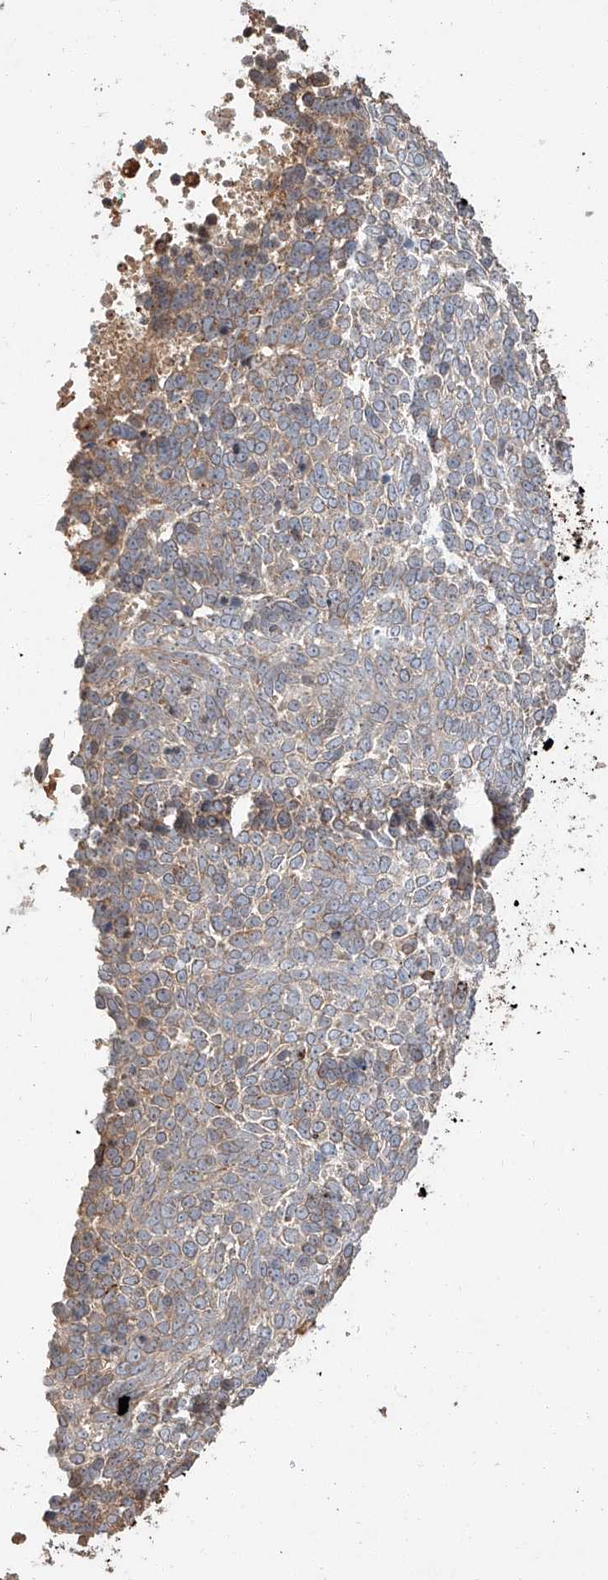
{"staining": {"intensity": "weak", "quantity": ">75%", "location": "cytoplasmic/membranous"}, "tissue": "skin cancer", "cell_type": "Tumor cells", "image_type": "cancer", "snomed": [{"axis": "morphology", "description": "Basal cell carcinoma"}, {"axis": "topography", "description": "Skin"}], "caption": "Basal cell carcinoma (skin) was stained to show a protein in brown. There is low levels of weak cytoplasmic/membranous staining in about >75% of tumor cells.", "gene": "ZNF84", "patient": {"sex": "female", "age": 81}}